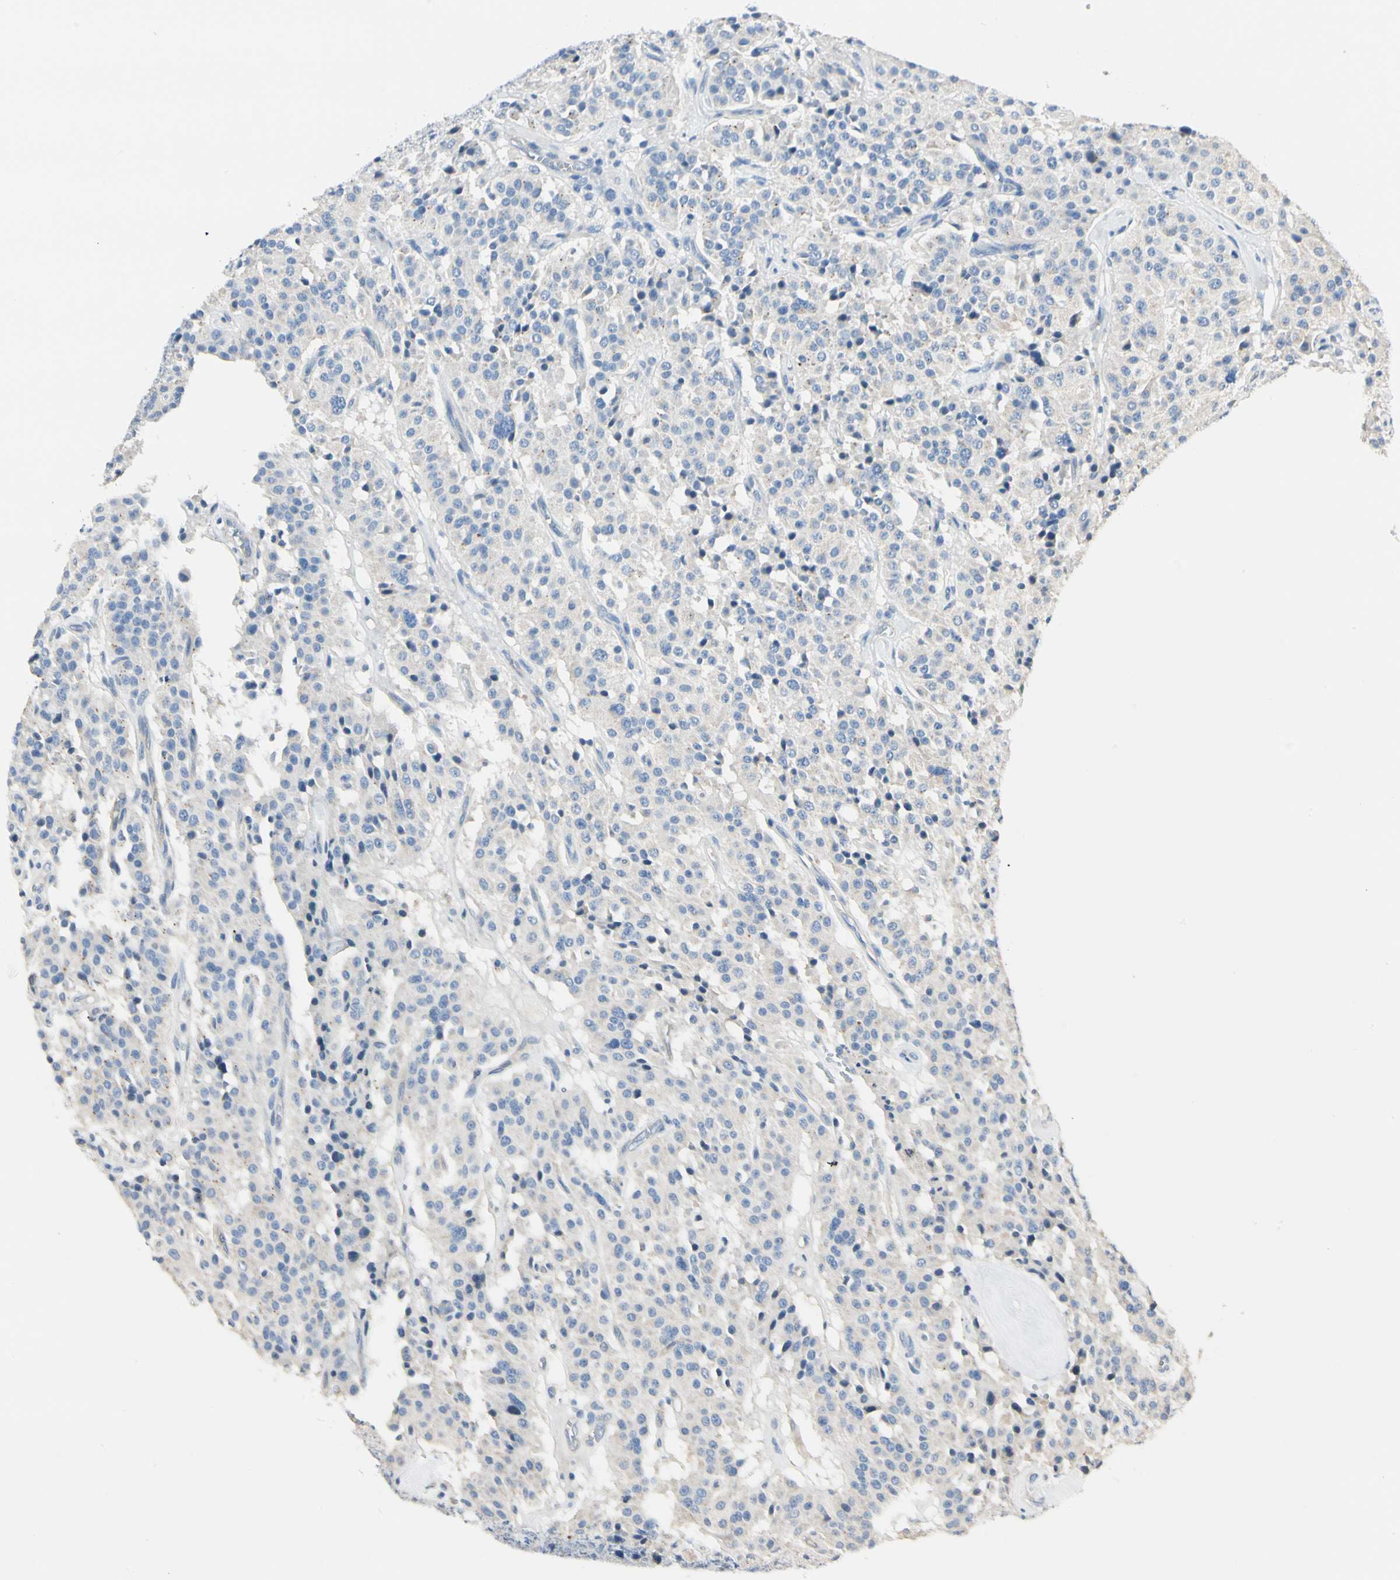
{"staining": {"intensity": "negative", "quantity": "none", "location": "none"}, "tissue": "carcinoid", "cell_type": "Tumor cells", "image_type": "cancer", "snomed": [{"axis": "morphology", "description": "Carcinoid, malignant, NOS"}, {"axis": "topography", "description": "Lung"}], "caption": "Immunohistochemistry of human malignant carcinoid demonstrates no staining in tumor cells.", "gene": "GPR153", "patient": {"sex": "male", "age": 30}}